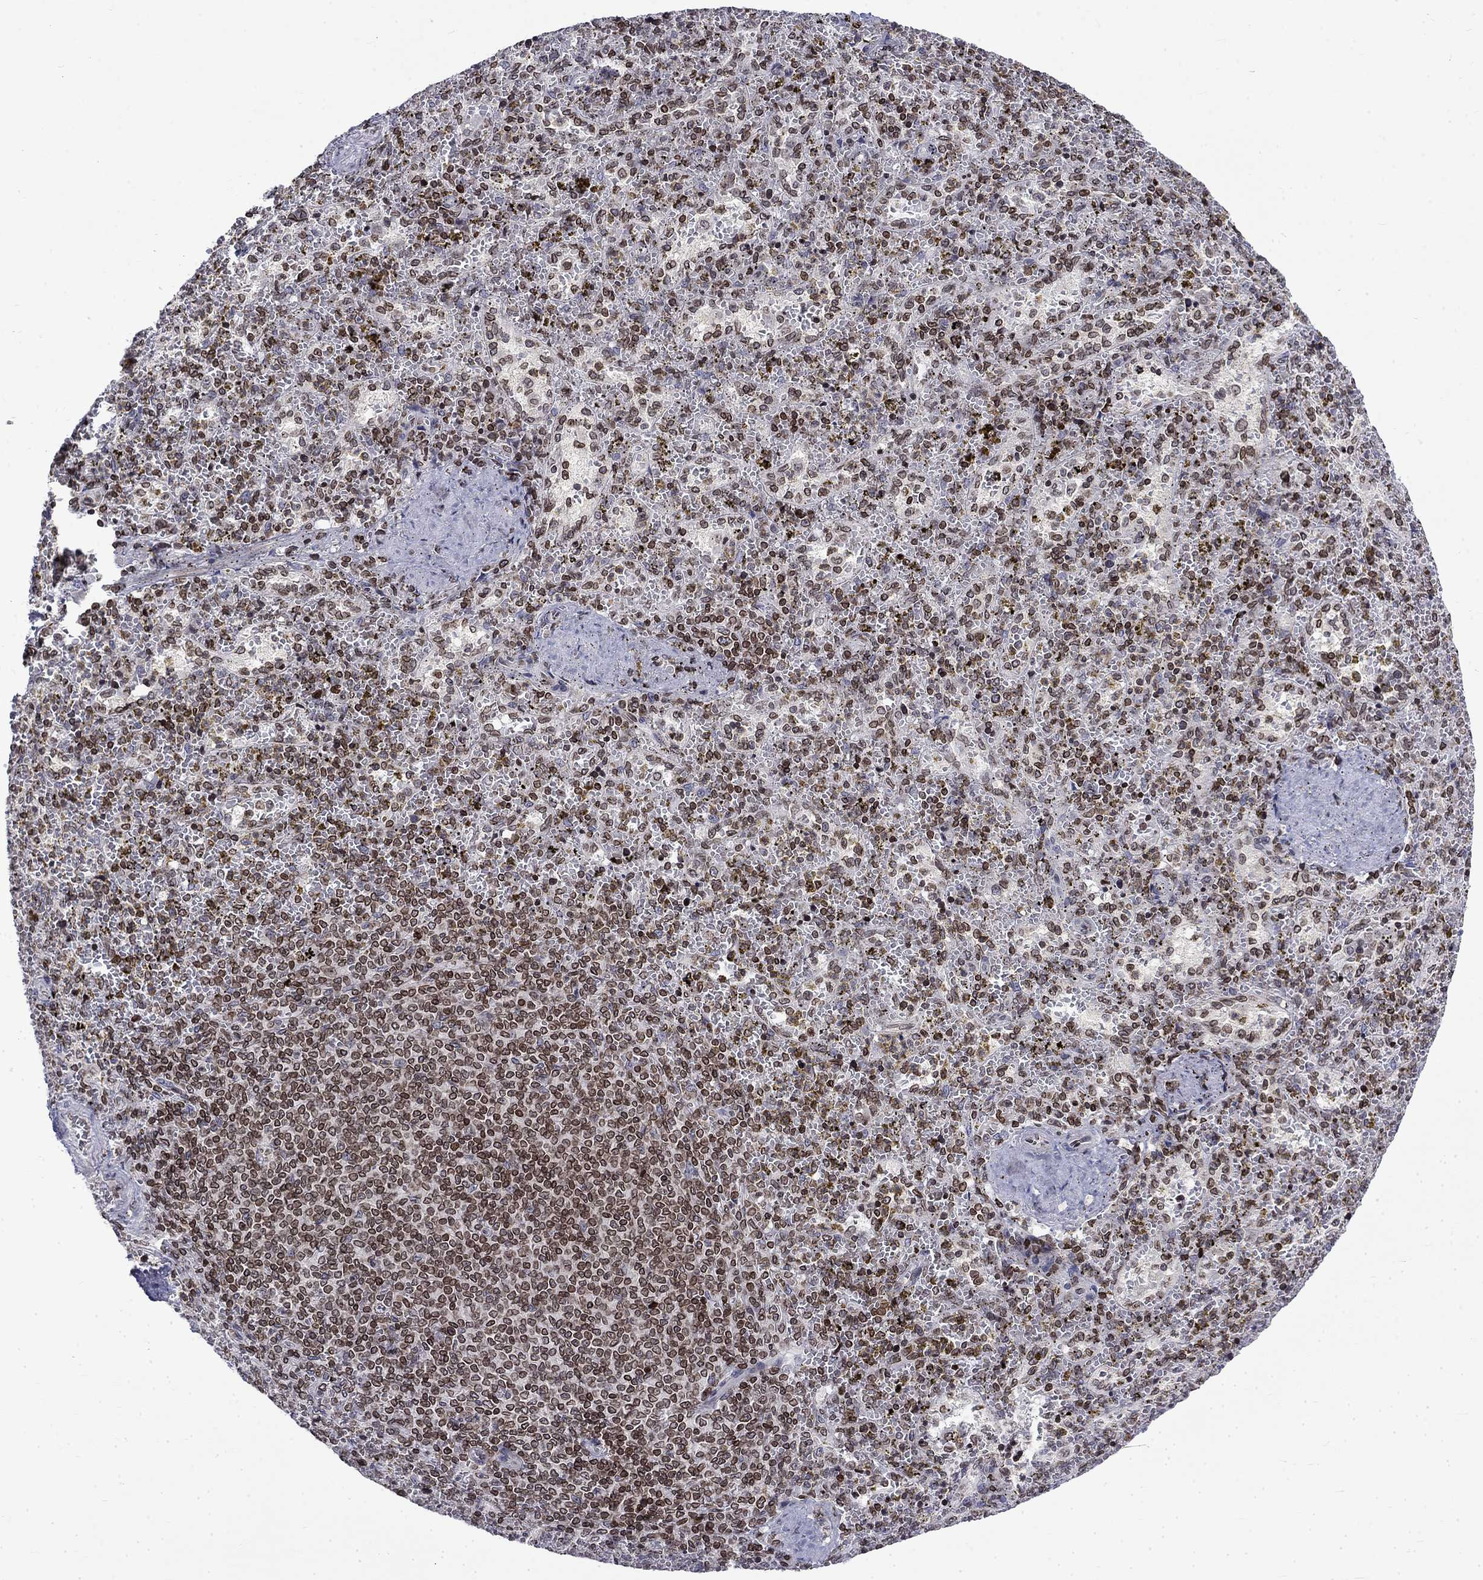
{"staining": {"intensity": "strong", "quantity": ">75%", "location": "cytoplasmic/membranous,nuclear"}, "tissue": "spleen", "cell_type": "Cells in red pulp", "image_type": "normal", "snomed": [{"axis": "morphology", "description": "Normal tissue, NOS"}, {"axis": "topography", "description": "Spleen"}], "caption": "Immunohistochemistry (IHC) staining of benign spleen, which displays high levels of strong cytoplasmic/membranous,nuclear expression in approximately >75% of cells in red pulp indicating strong cytoplasmic/membranous,nuclear protein positivity. The staining was performed using DAB (brown) for protein detection and nuclei were counterstained in hematoxylin (blue).", "gene": "SLA", "patient": {"sex": "female", "age": 50}}